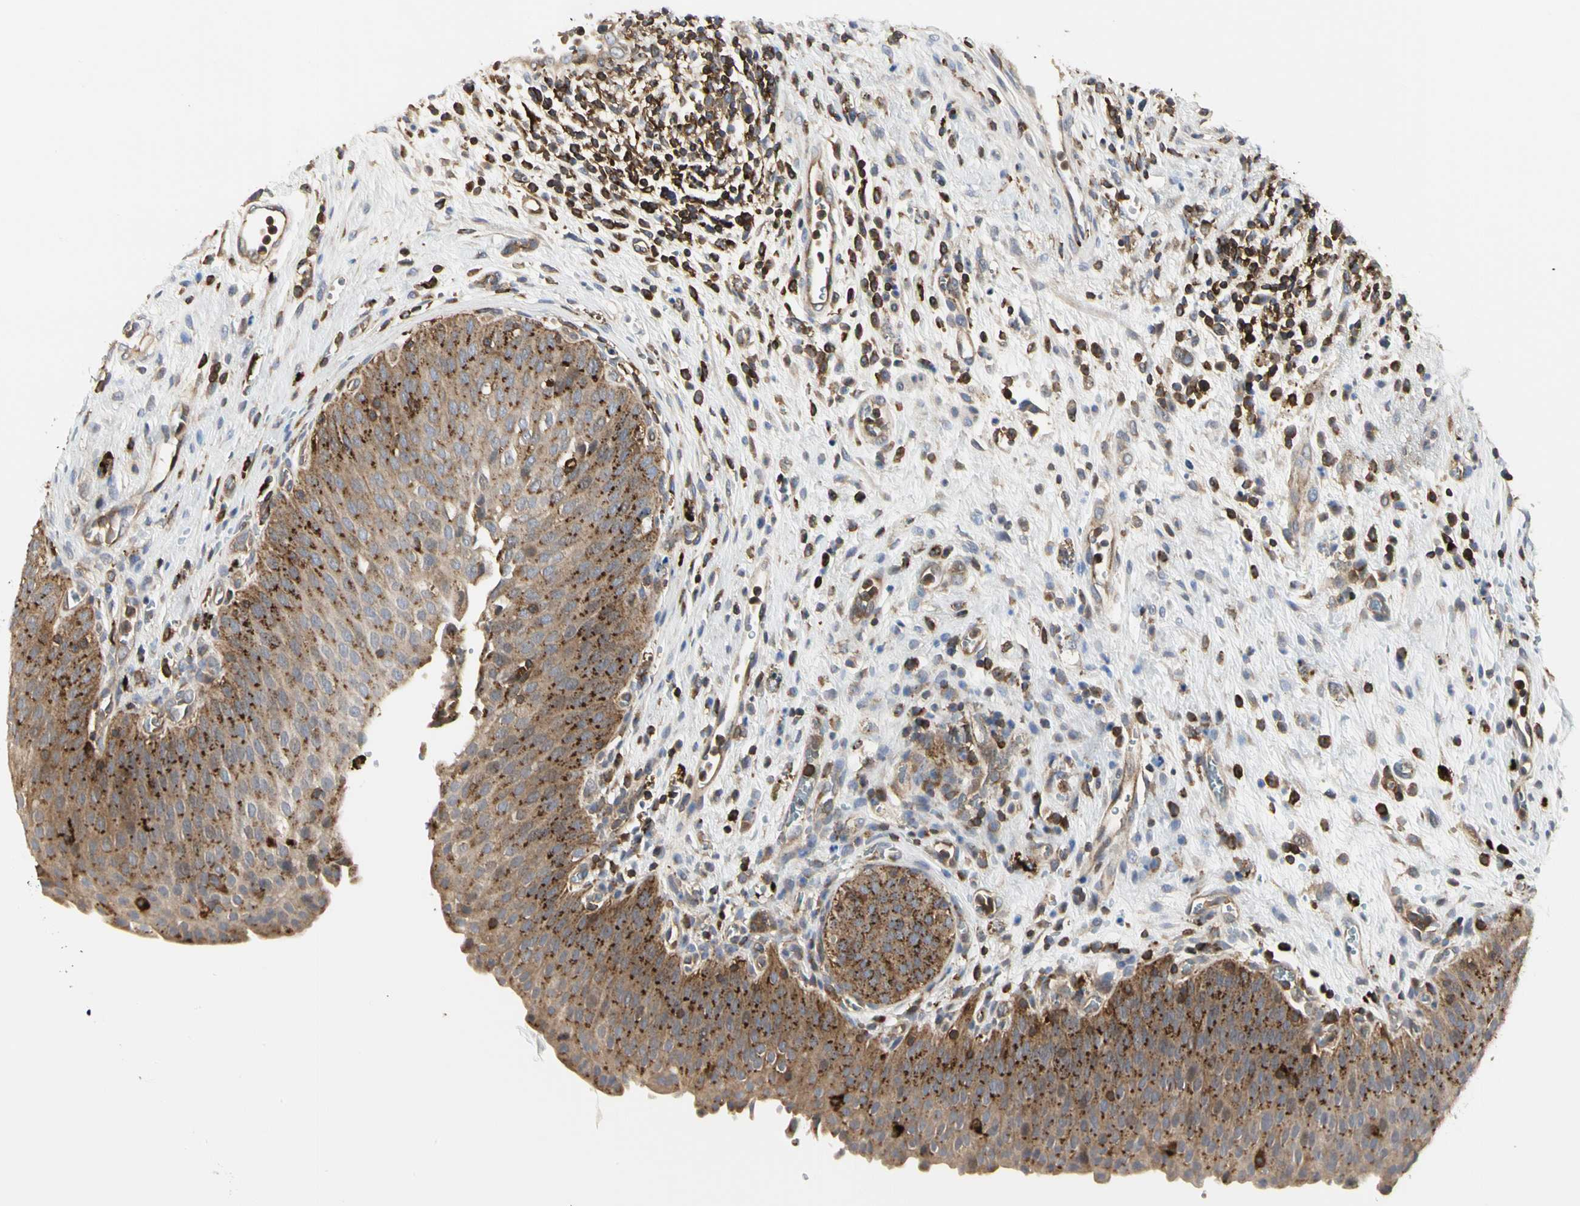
{"staining": {"intensity": "strong", "quantity": ">75%", "location": "cytoplasmic/membranous"}, "tissue": "urinary bladder", "cell_type": "Urothelial cells", "image_type": "normal", "snomed": [{"axis": "morphology", "description": "Normal tissue, NOS"}, {"axis": "morphology", "description": "Dysplasia, NOS"}, {"axis": "topography", "description": "Urinary bladder"}], "caption": "Urinary bladder stained with DAB (3,3'-diaminobenzidine) immunohistochemistry shows high levels of strong cytoplasmic/membranous positivity in about >75% of urothelial cells.", "gene": "NAPG", "patient": {"sex": "male", "age": 35}}